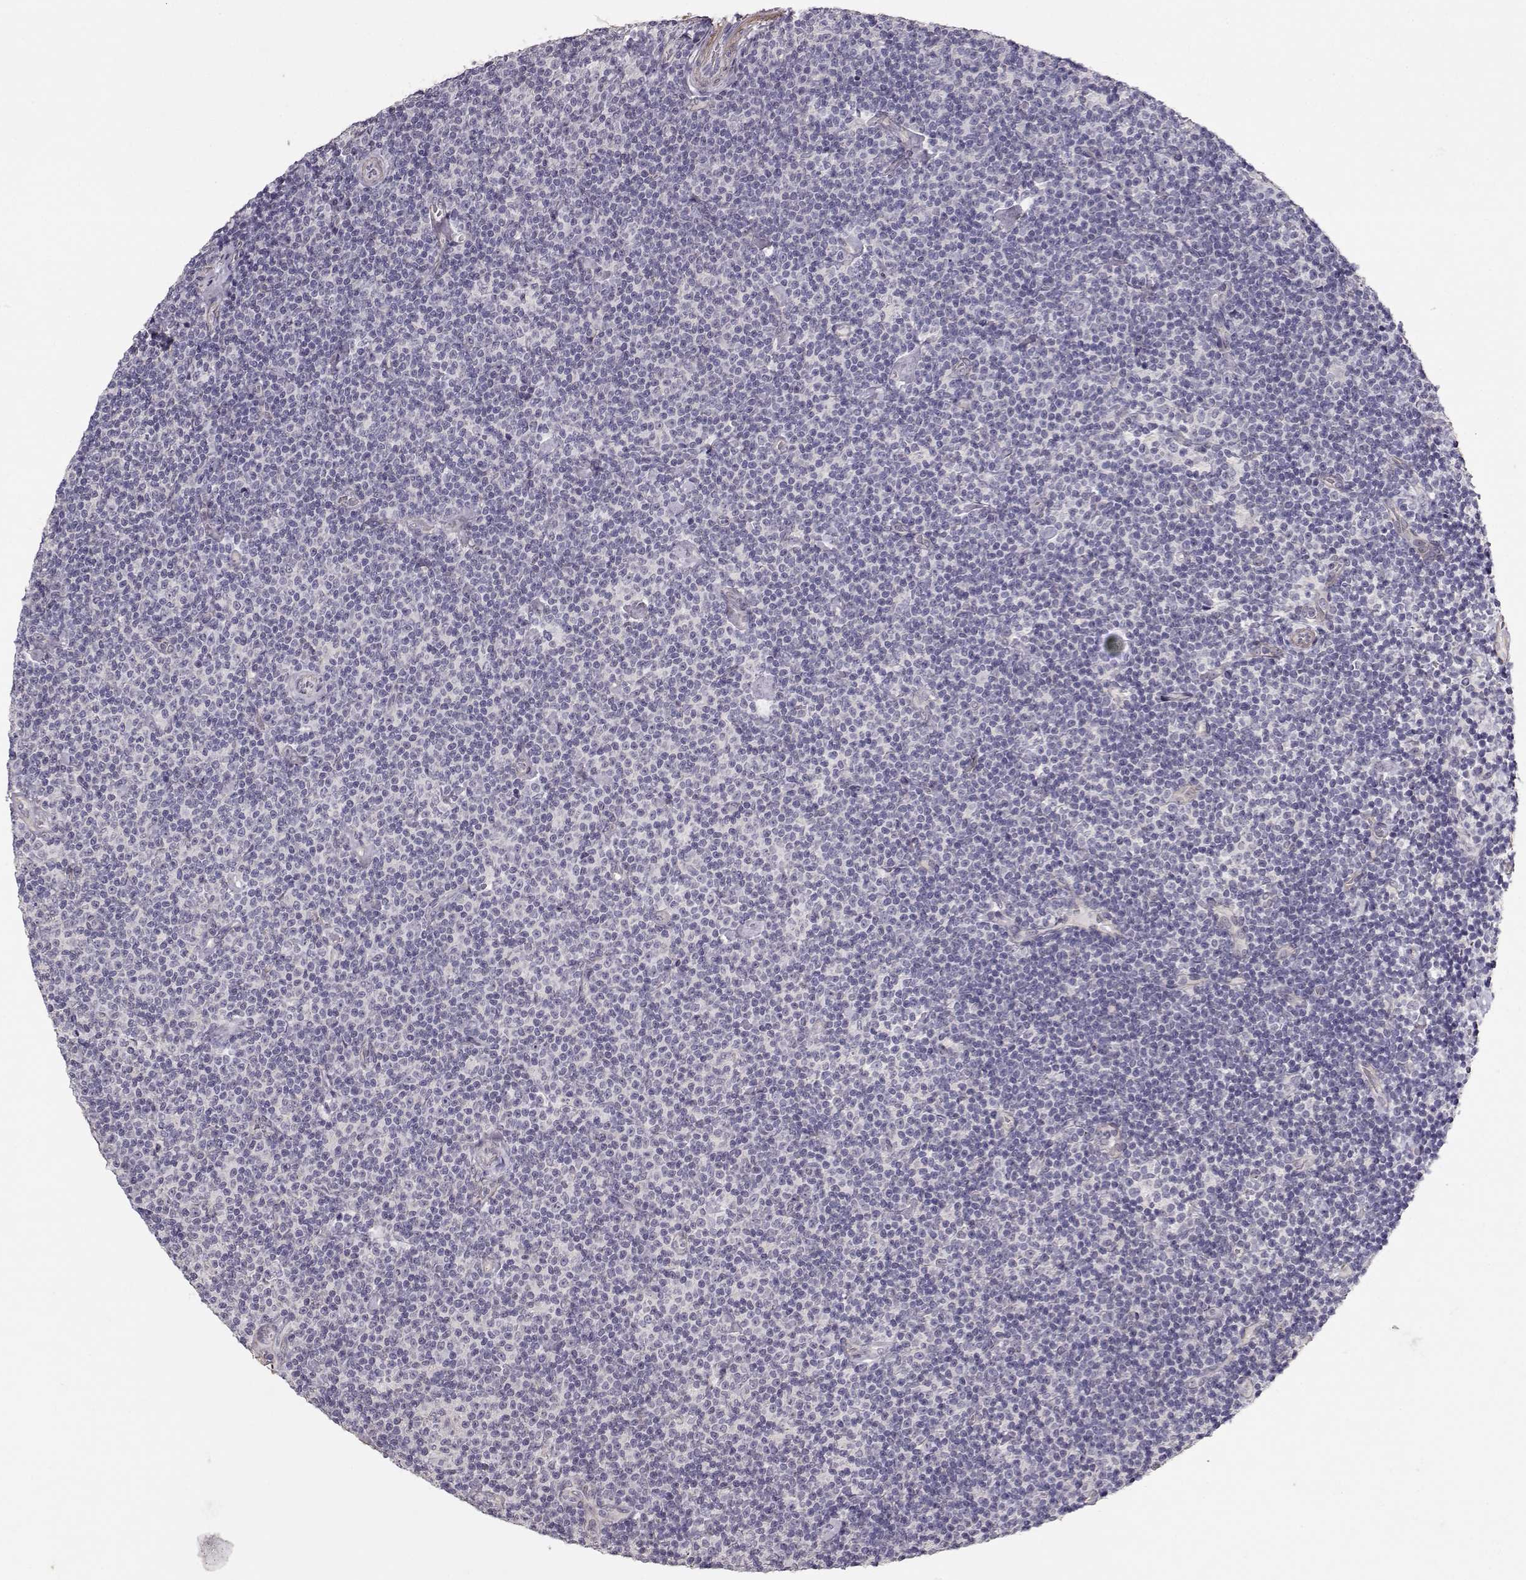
{"staining": {"intensity": "negative", "quantity": "none", "location": "none"}, "tissue": "lymphoma", "cell_type": "Tumor cells", "image_type": "cancer", "snomed": [{"axis": "morphology", "description": "Malignant lymphoma, non-Hodgkin's type, Low grade"}, {"axis": "topography", "description": "Lymph node"}], "caption": "A high-resolution image shows immunohistochemistry staining of malignant lymphoma, non-Hodgkin's type (low-grade), which exhibits no significant positivity in tumor cells.", "gene": "LAMA5", "patient": {"sex": "male", "age": 81}}